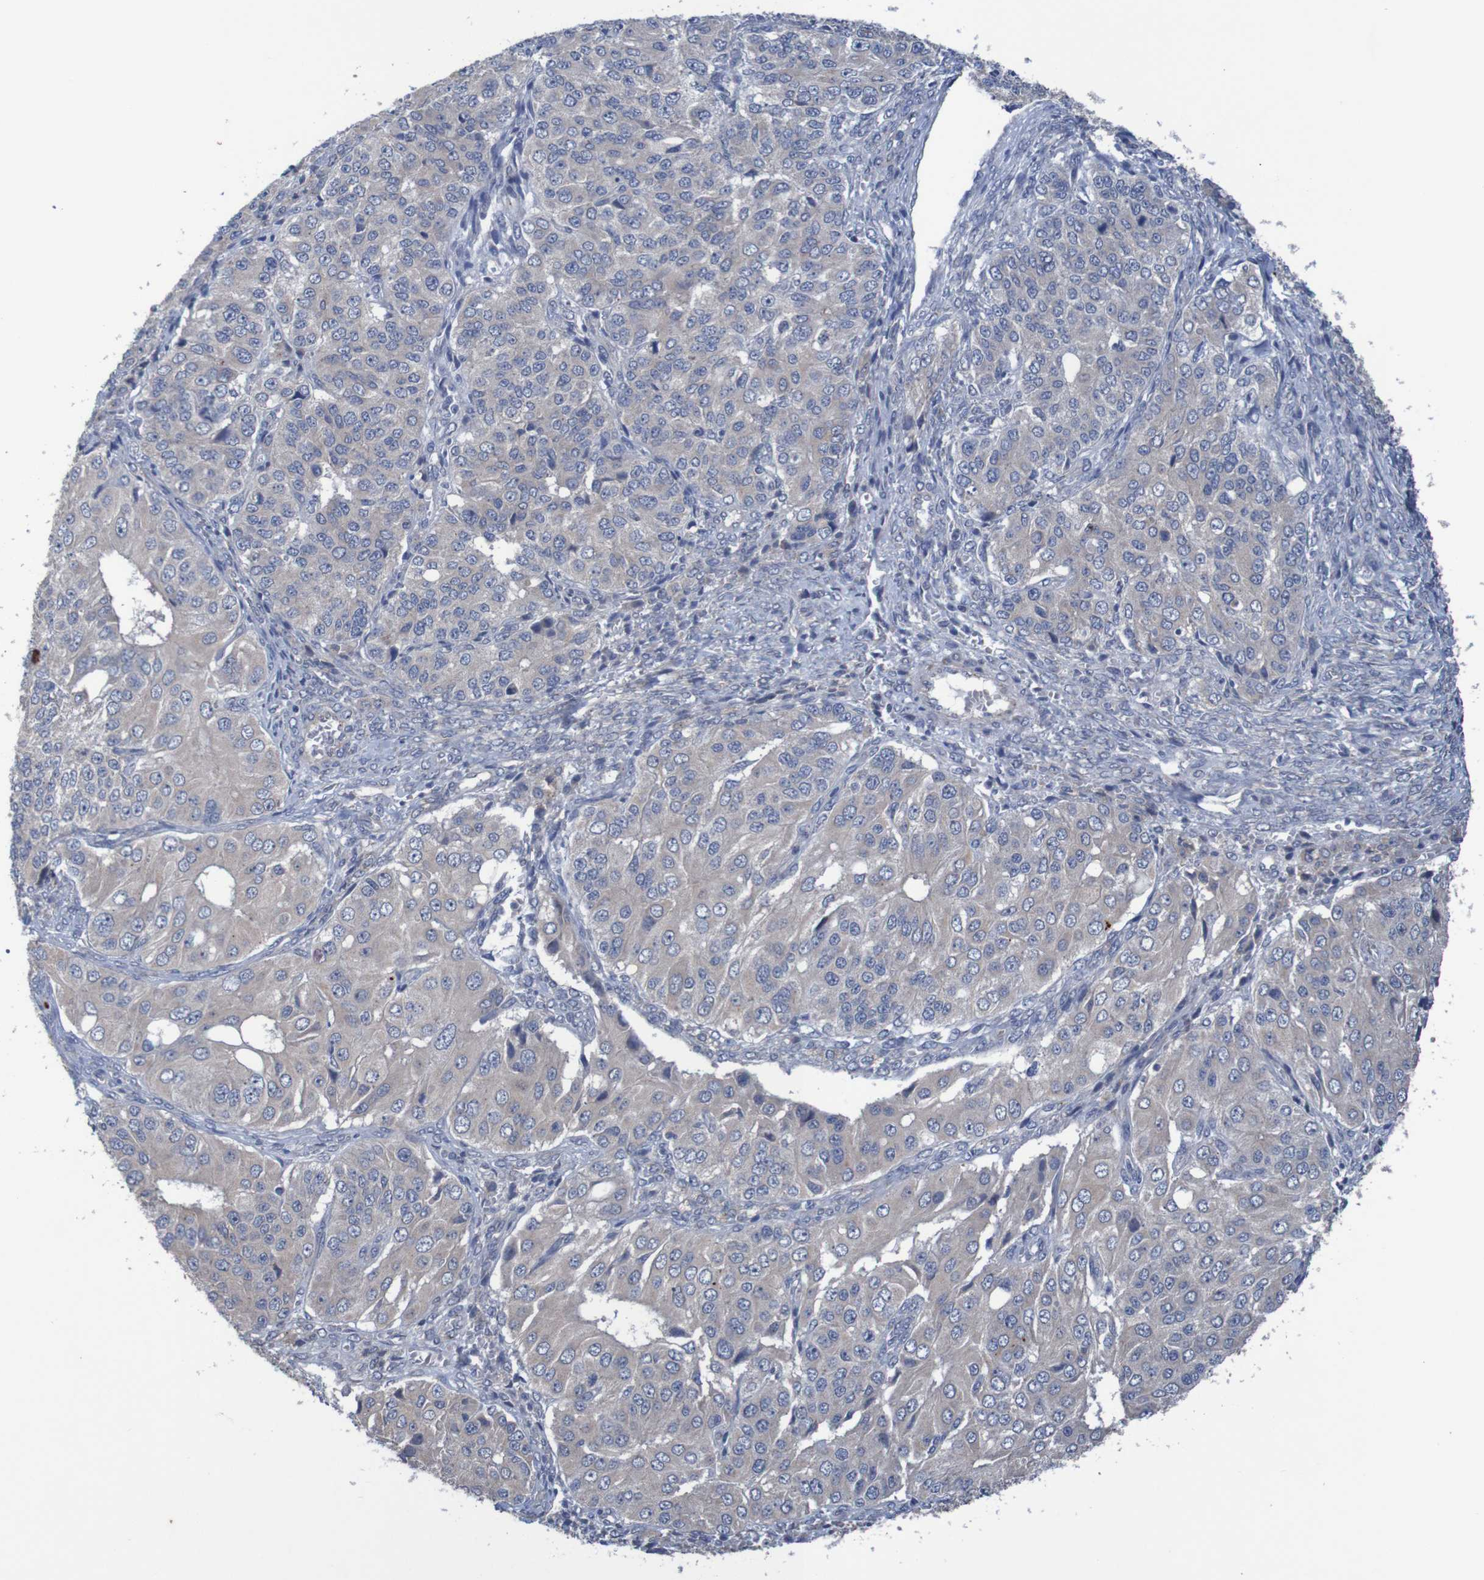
{"staining": {"intensity": "weak", "quantity": ">75%", "location": "cytoplasmic/membranous"}, "tissue": "ovarian cancer", "cell_type": "Tumor cells", "image_type": "cancer", "snomed": [{"axis": "morphology", "description": "Carcinoma, endometroid"}, {"axis": "topography", "description": "Ovary"}], "caption": "Brown immunohistochemical staining in human ovarian cancer (endometroid carcinoma) demonstrates weak cytoplasmic/membranous staining in approximately >75% of tumor cells.", "gene": "ANGPT4", "patient": {"sex": "female", "age": 51}}